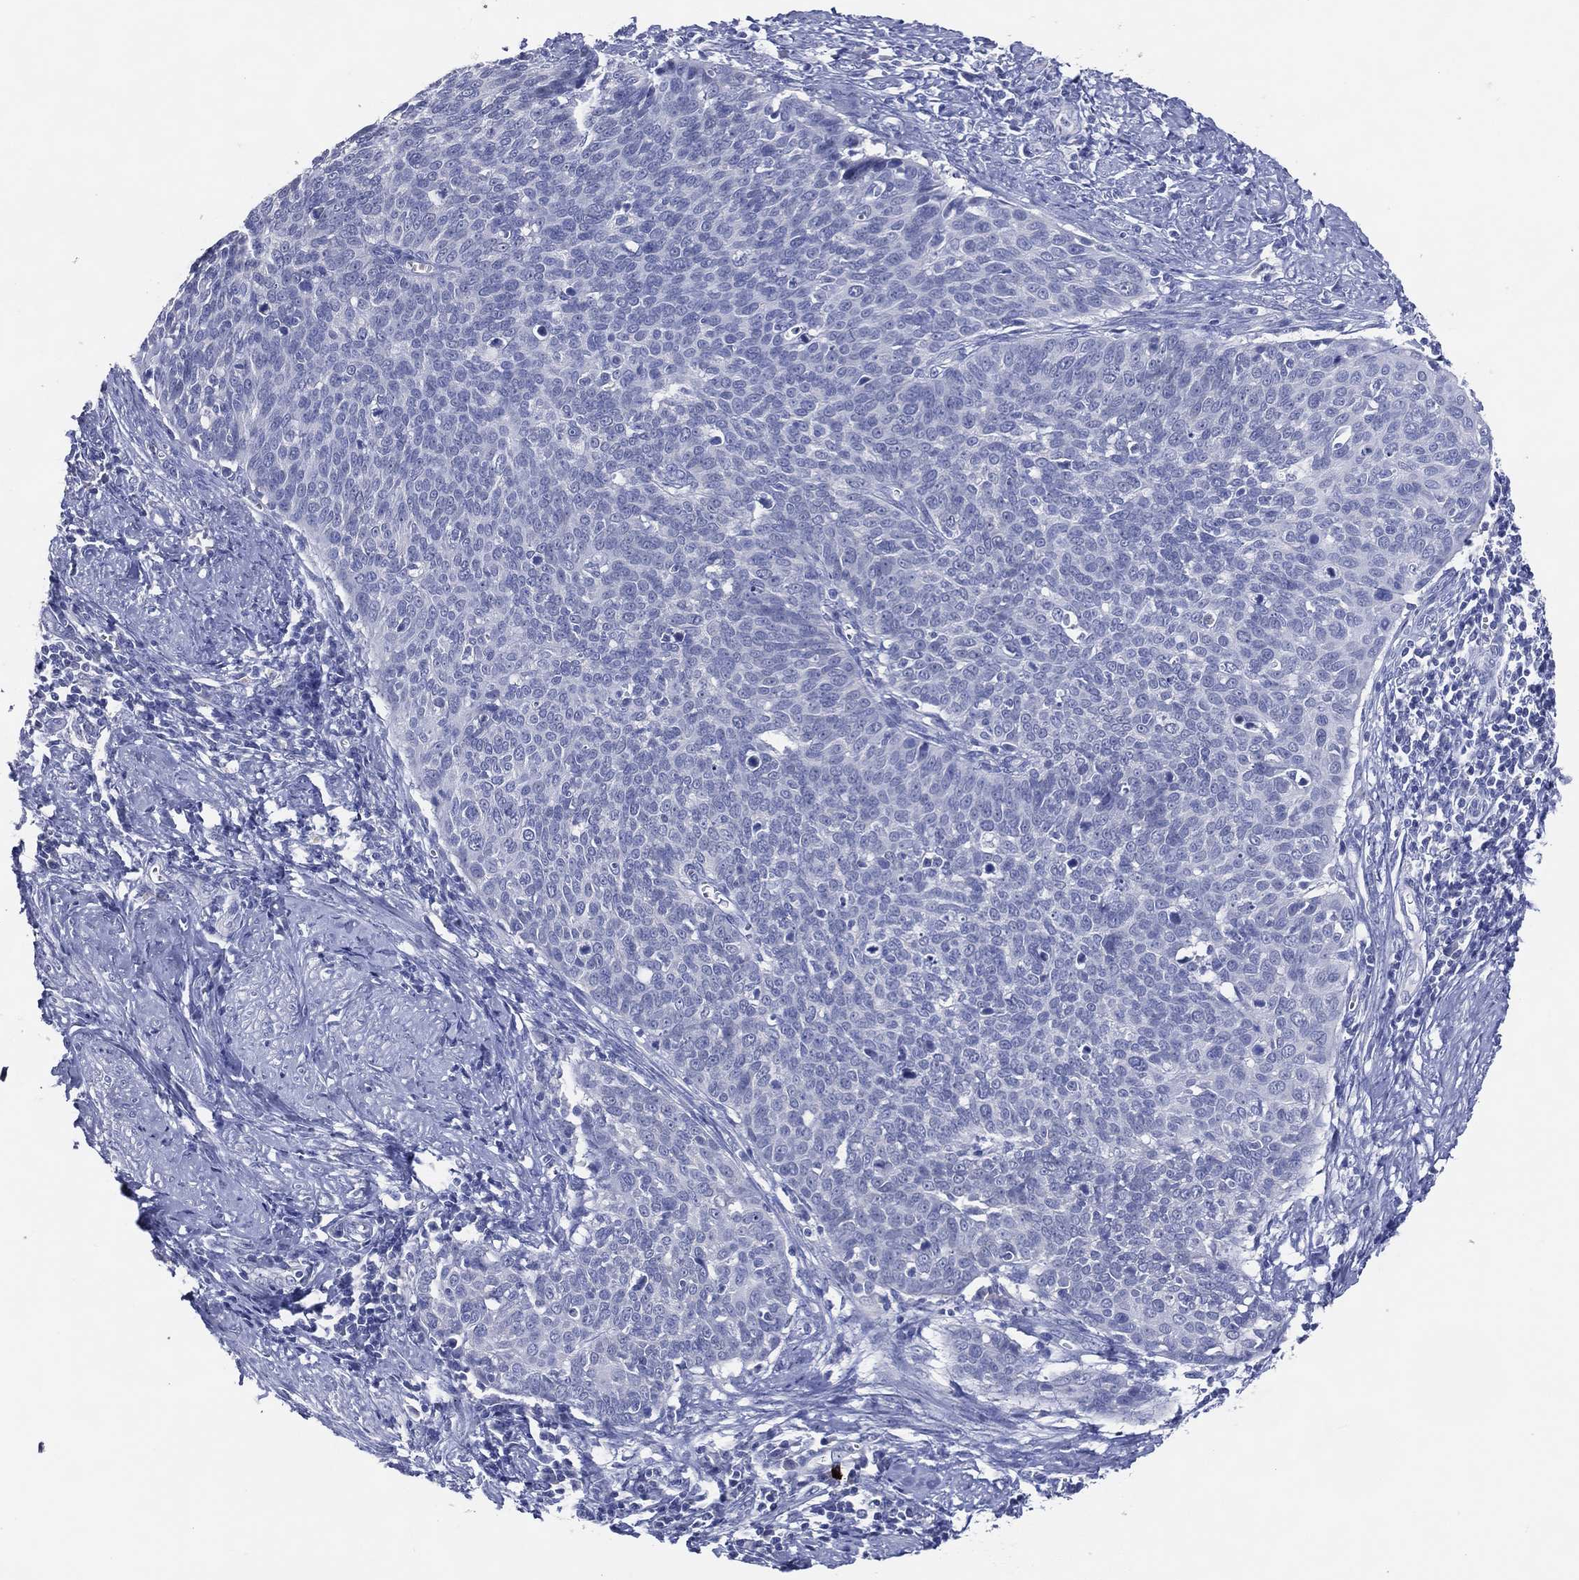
{"staining": {"intensity": "negative", "quantity": "none", "location": "none"}, "tissue": "cervical cancer", "cell_type": "Tumor cells", "image_type": "cancer", "snomed": [{"axis": "morphology", "description": "Normal tissue, NOS"}, {"axis": "morphology", "description": "Squamous cell carcinoma, NOS"}, {"axis": "topography", "description": "Cervix"}], "caption": "Protein analysis of cervical squamous cell carcinoma exhibits no significant expression in tumor cells.", "gene": "DNAH6", "patient": {"sex": "female", "age": 39}}